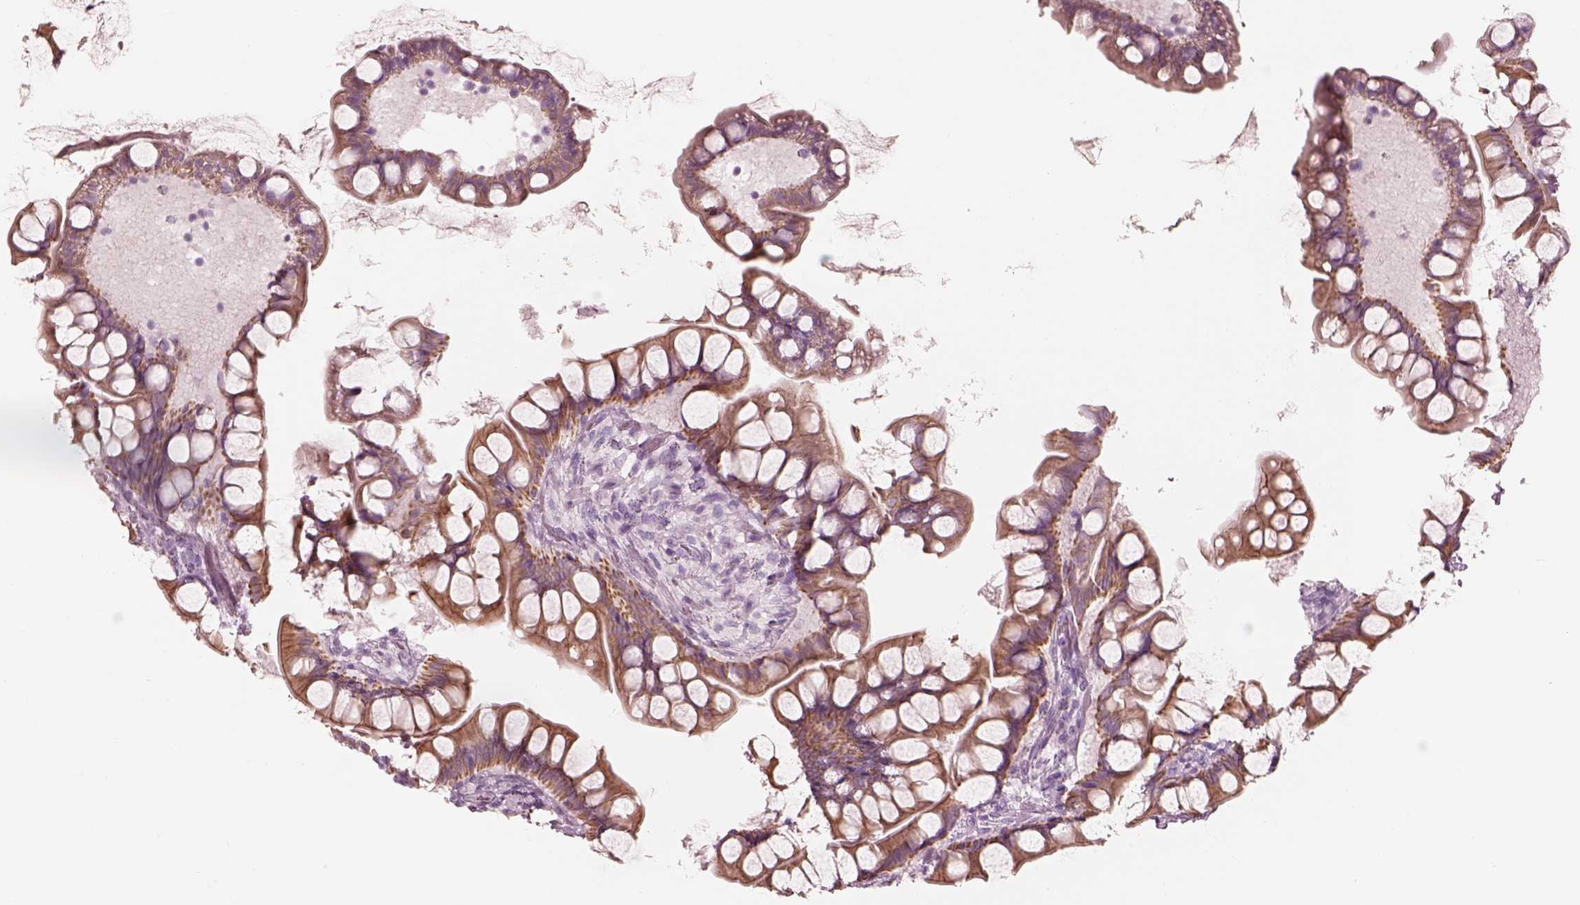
{"staining": {"intensity": "moderate", "quantity": "25%-75%", "location": "cytoplasmic/membranous"}, "tissue": "small intestine", "cell_type": "Glandular cells", "image_type": "normal", "snomed": [{"axis": "morphology", "description": "Normal tissue, NOS"}, {"axis": "topography", "description": "Small intestine"}], "caption": "Small intestine stained with IHC exhibits moderate cytoplasmic/membranous positivity in about 25%-75% of glandular cells. The protein of interest is stained brown, and the nuclei are stained in blue (DAB (3,3'-diaminobenzidine) IHC with brightfield microscopy, high magnification).", "gene": "PON3", "patient": {"sex": "male", "age": 70}}